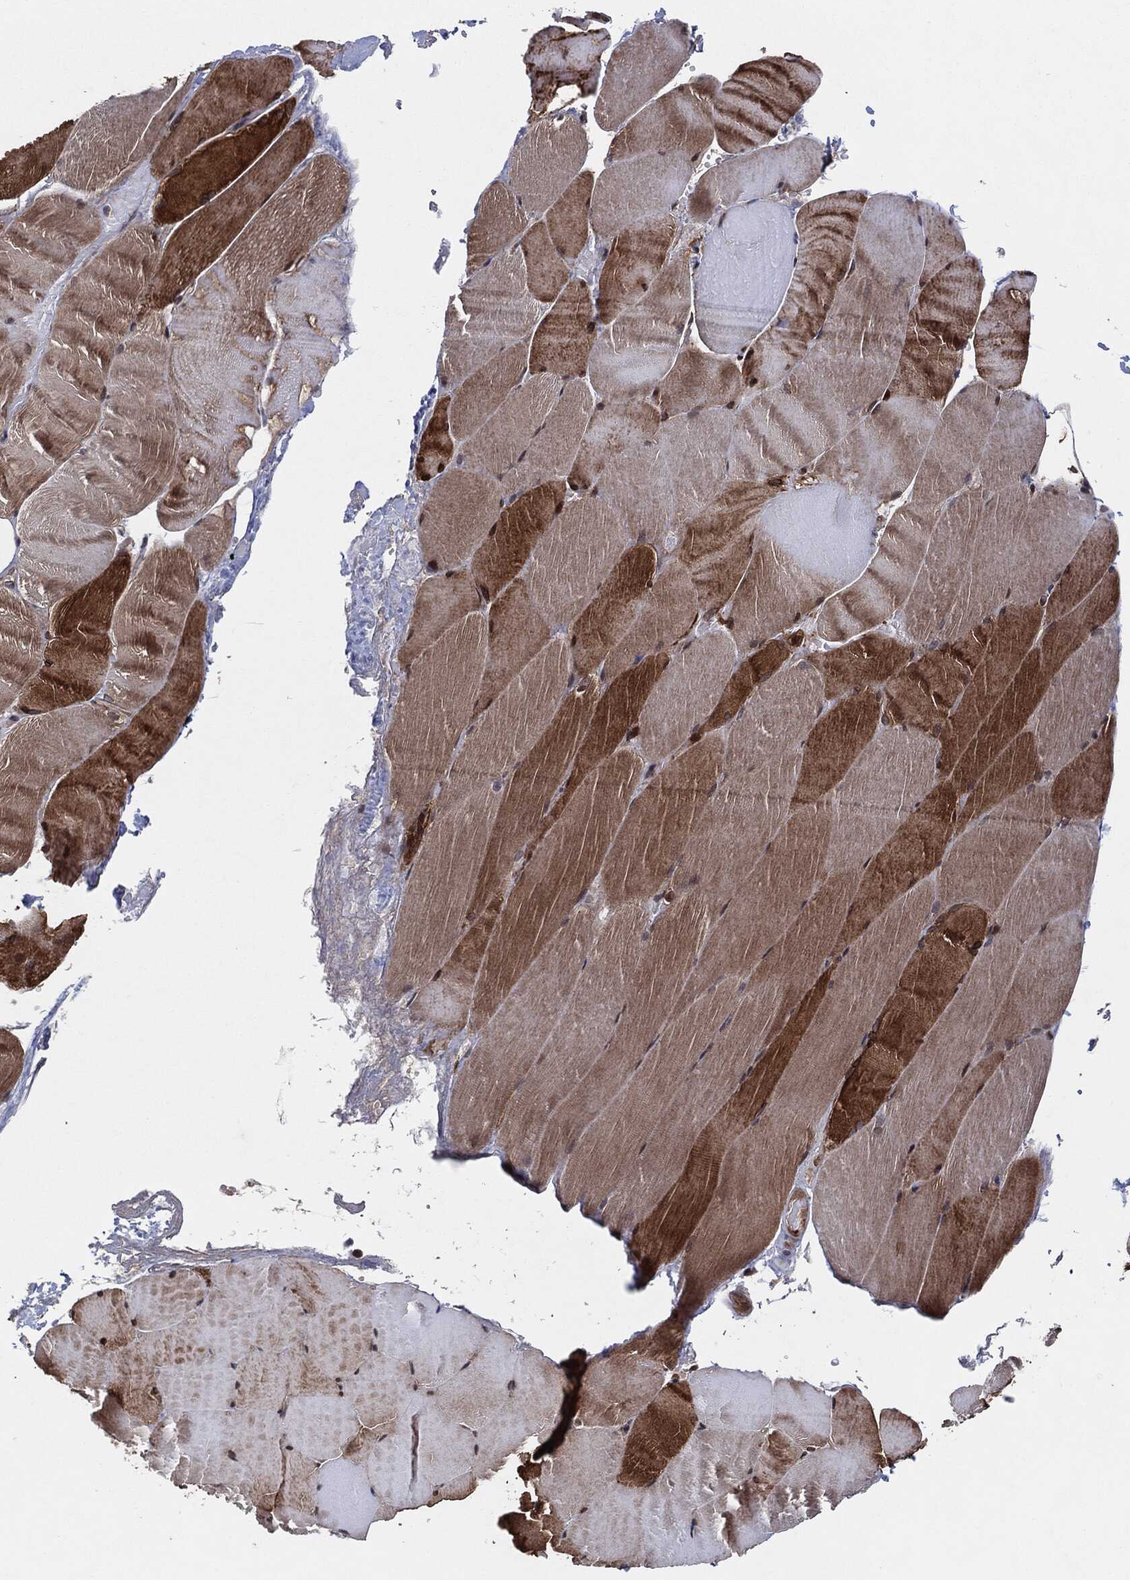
{"staining": {"intensity": "moderate", "quantity": "25%-75%", "location": "cytoplasmic/membranous"}, "tissue": "skeletal muscle", "cell_type": "Myocytes", "image_type": "normal", "snomed": [{"axis": "morphology", "description": "Normal tissue, NOS"}, {"axis": "topography", "description": "Skeletal muscle"}], "caption": "Immunohistochemical staining of benign human skeletal muscle demonstrates medium levels of moderate cytoplasmic/membranous positivity in approximately 25%-75% of myocytes.", "gene": "BCAR1", "patient": {"sex": "female", "age": 37}}